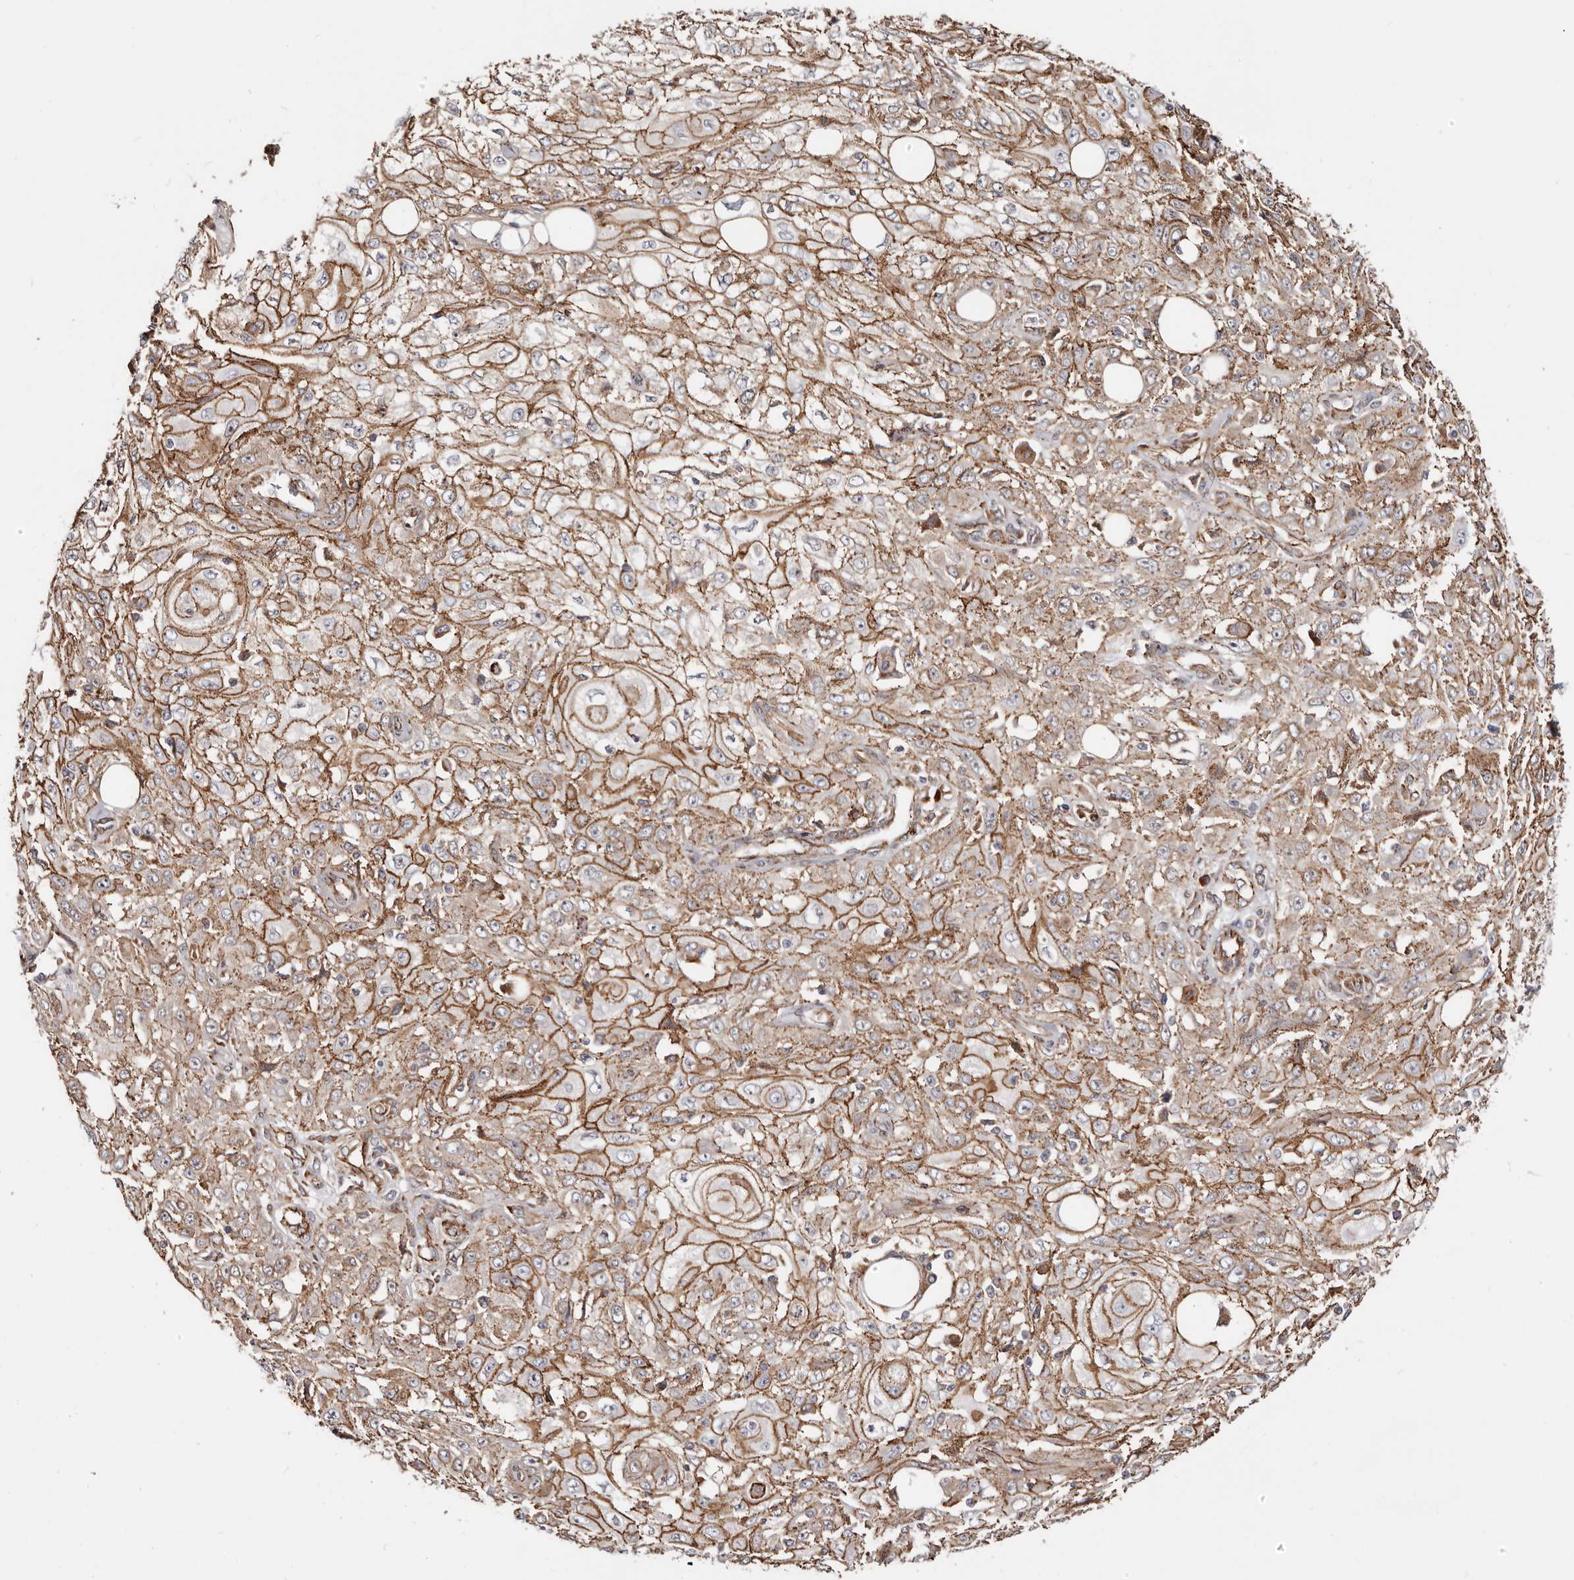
{"staining": {"intensity": "moderate", "quantity": ">75%", "location": "cytoplasmic/membranous"}, "tissue": "skin cancer", "cell_type": "Tumor cells", "image_type": "cancer", "snomed": [{"axis": "morphology", "description": "Squamous cell carcinoma, NOS"}, {"axis": "morphology", "description": "Squamous cell carcinoma, metastatic, NOS"}, {"axis": "topography", "description": "Skin"}, {"axis": "topography", "description": "Lymph node"}], "caption": "Protein expression analysis of human skin metastatic squamous cell carcinoma reveals moderate cytoplasmic/membranous staining in about >75% of tumor cells. Ihc stains the protein of interest in brown and the nuclei are stained blue.", "gene": "CTNNB1", "patient": {"sex": "male", "age": 75}}